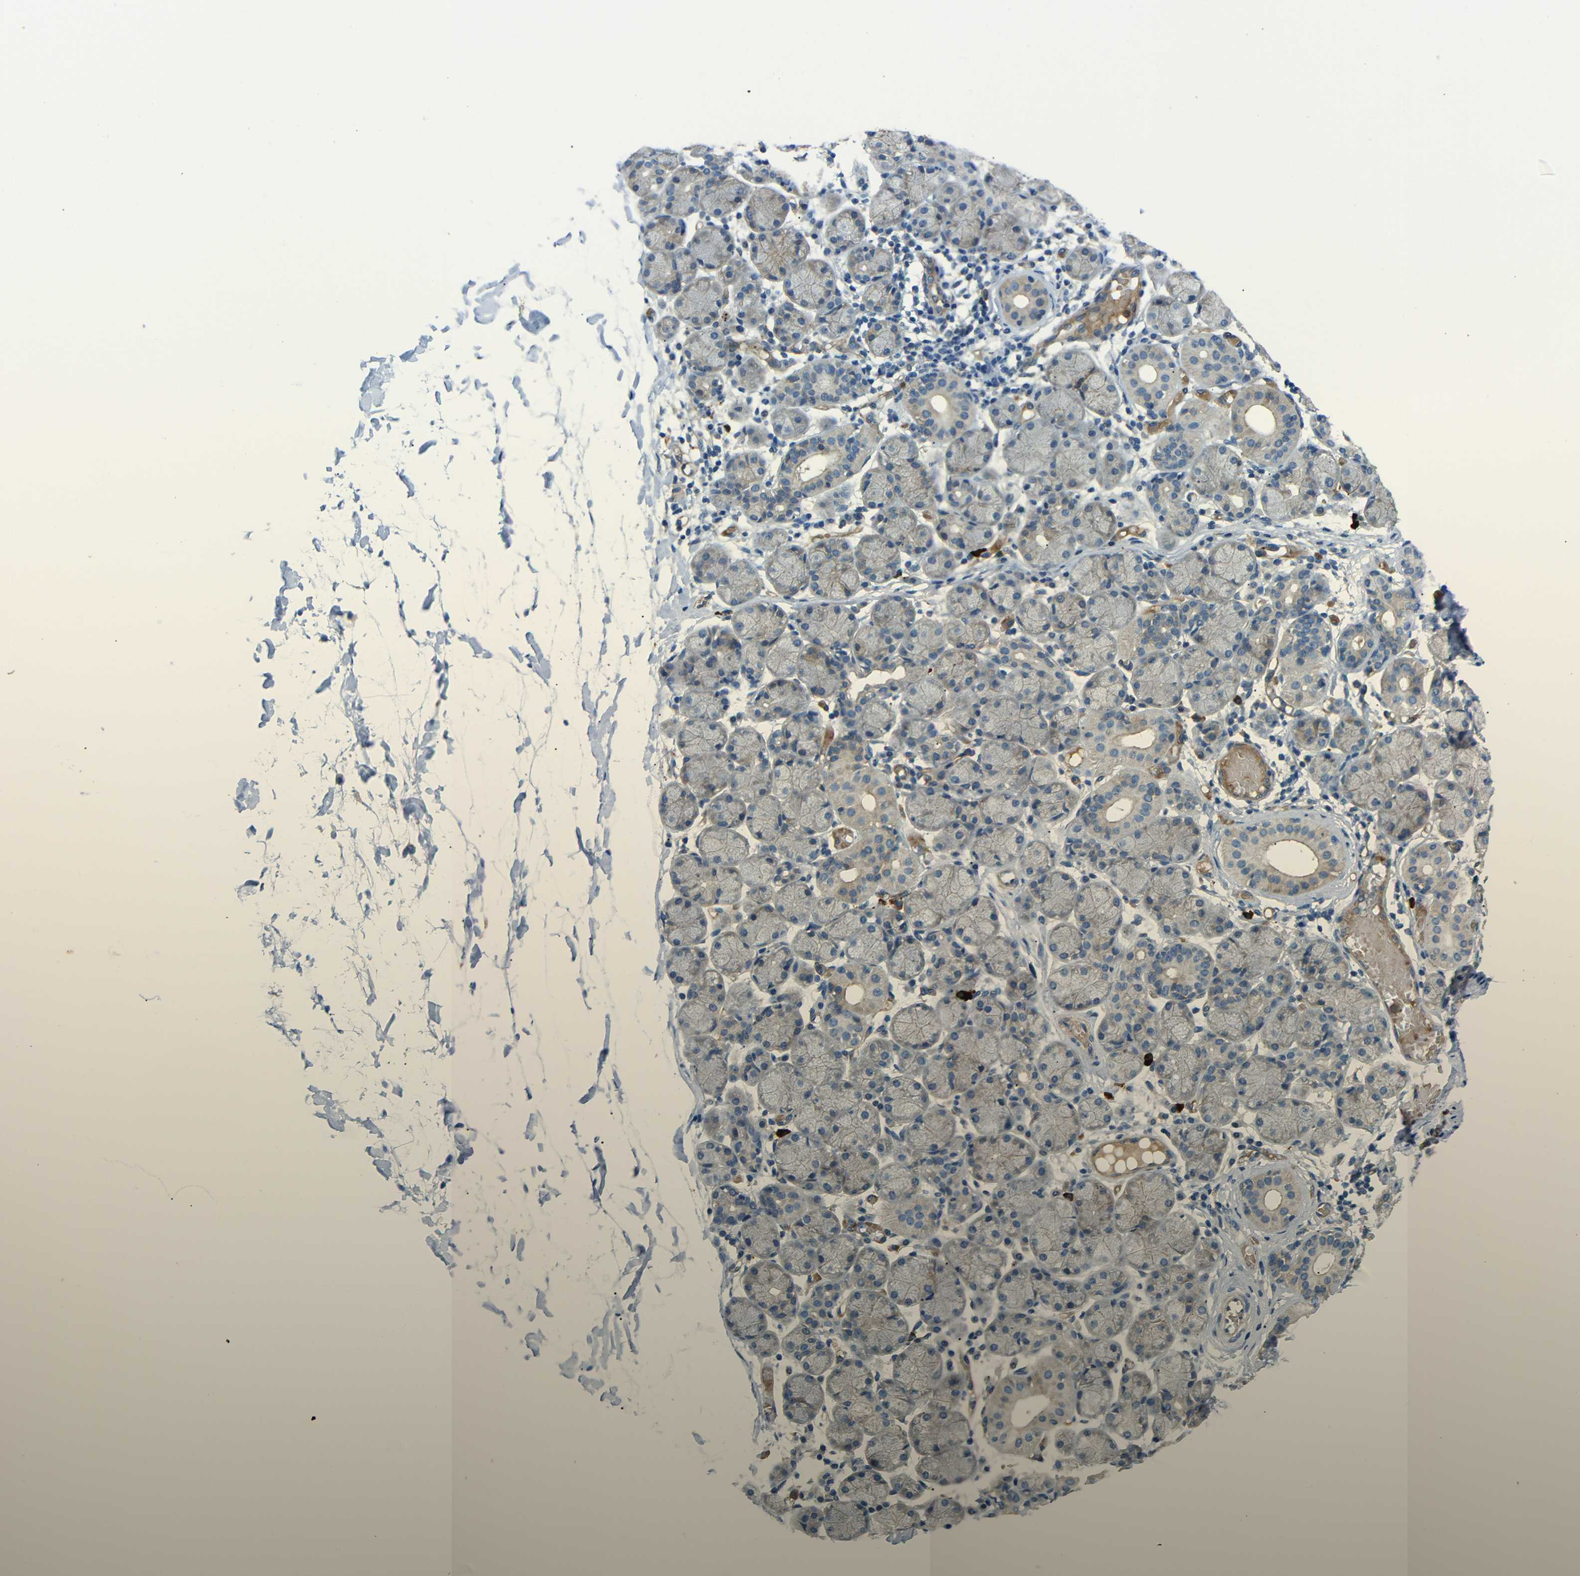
{"staining": {"intensity": "weak", "quantity": "25%-75%", "location": "cytoplasmic/membranous"}, "tissue": "salivary gland", "cell_type": "Glandular cells", "image_type": "normal", "snomed": [{"axis": "morphology", "description": "Normal tissue, NOS"}, {"axis": "topography", "description": "Salivary gland"}], "caption": "Immunohistochemistry of benign human salivary gland shows low levels of weak cytoplasmic/membranous positivity in about 25%-75% of glandular cells. (brown staining indicates protein expression, while blue staining denotes nuclei).", "gene": "MYO1B", "patient": {"sex": "female", "age": 24}}